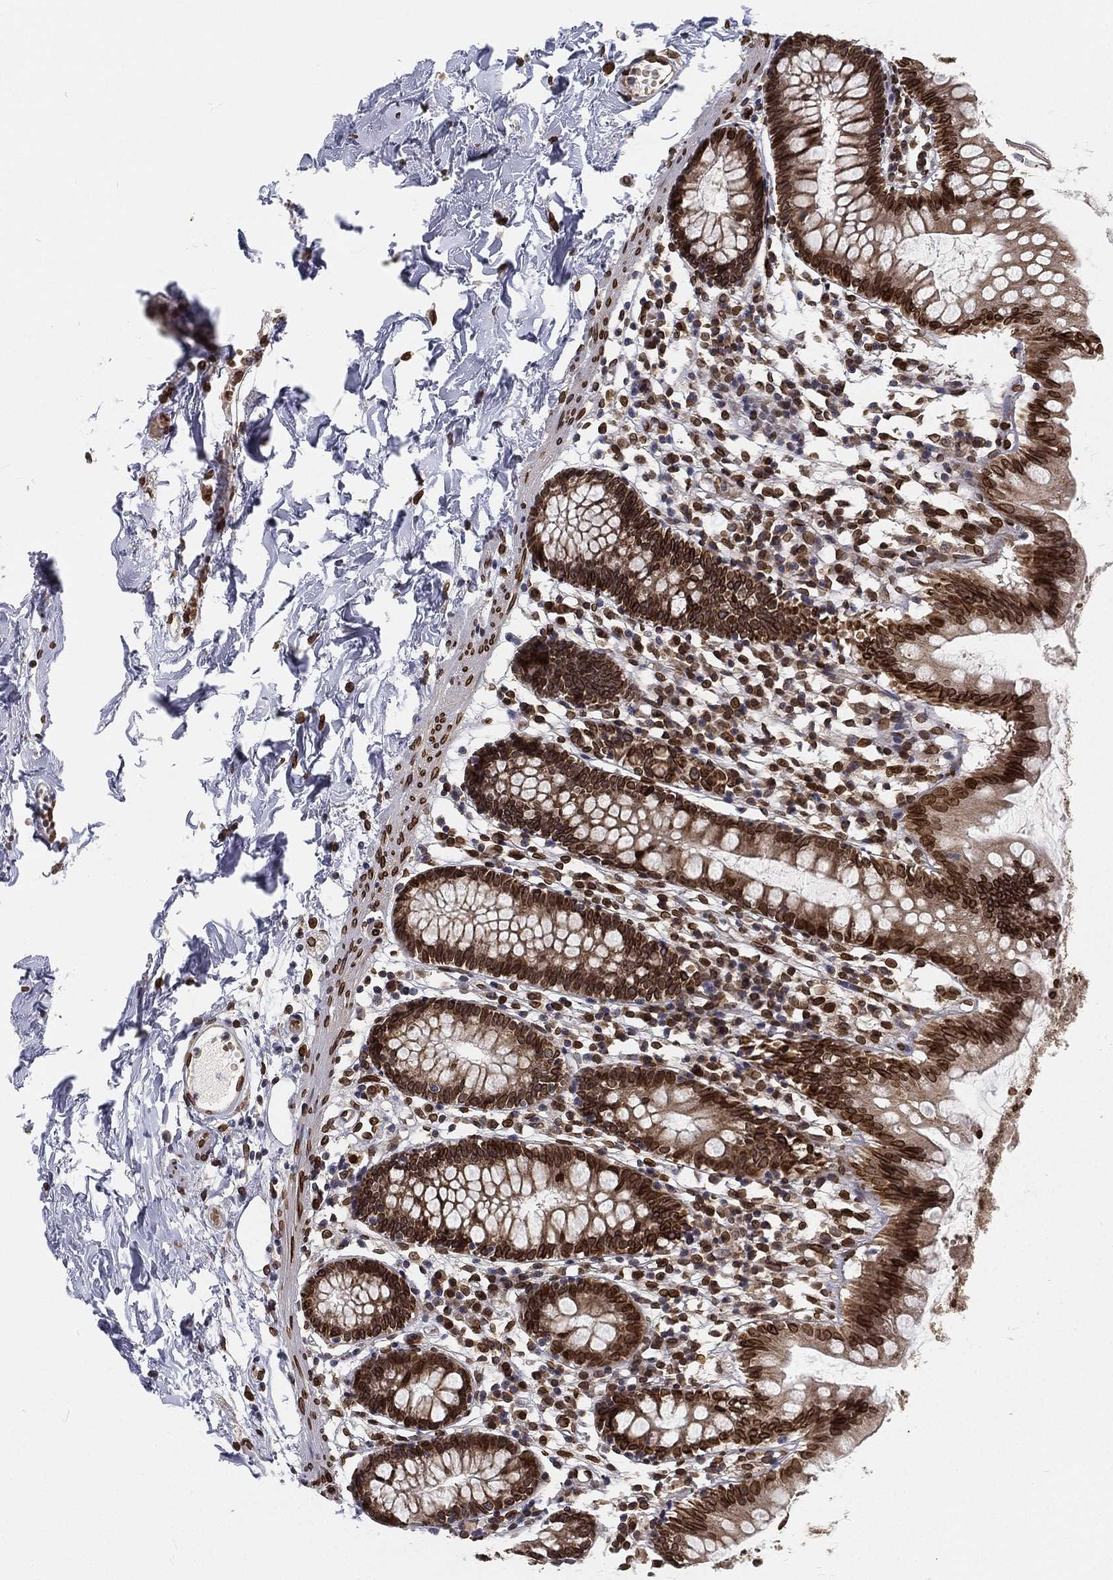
{"staining": {"intensity": "strong", "quantity": ">75%", "location": "cytoplasmic/membranous,nuclear"}, "tissue": "small intestine", "cell_type": "Glandular cells", "image_type": "normal", "snomed": [{"axis": "morphology", "description": "Normal tissue, NOS"}, {"axis": "topography", "description": "Small intestine"}], "caption": "This histopathology image exhibits immunohistochemistry (IHC) staining of unremarkable small intestine, with high strong cytoplasmic/membranous,nuclear positivity in approximately >75% of glandular cells.", "gene": "PALB2", "patient": {"sex": "female", "age": 90}}